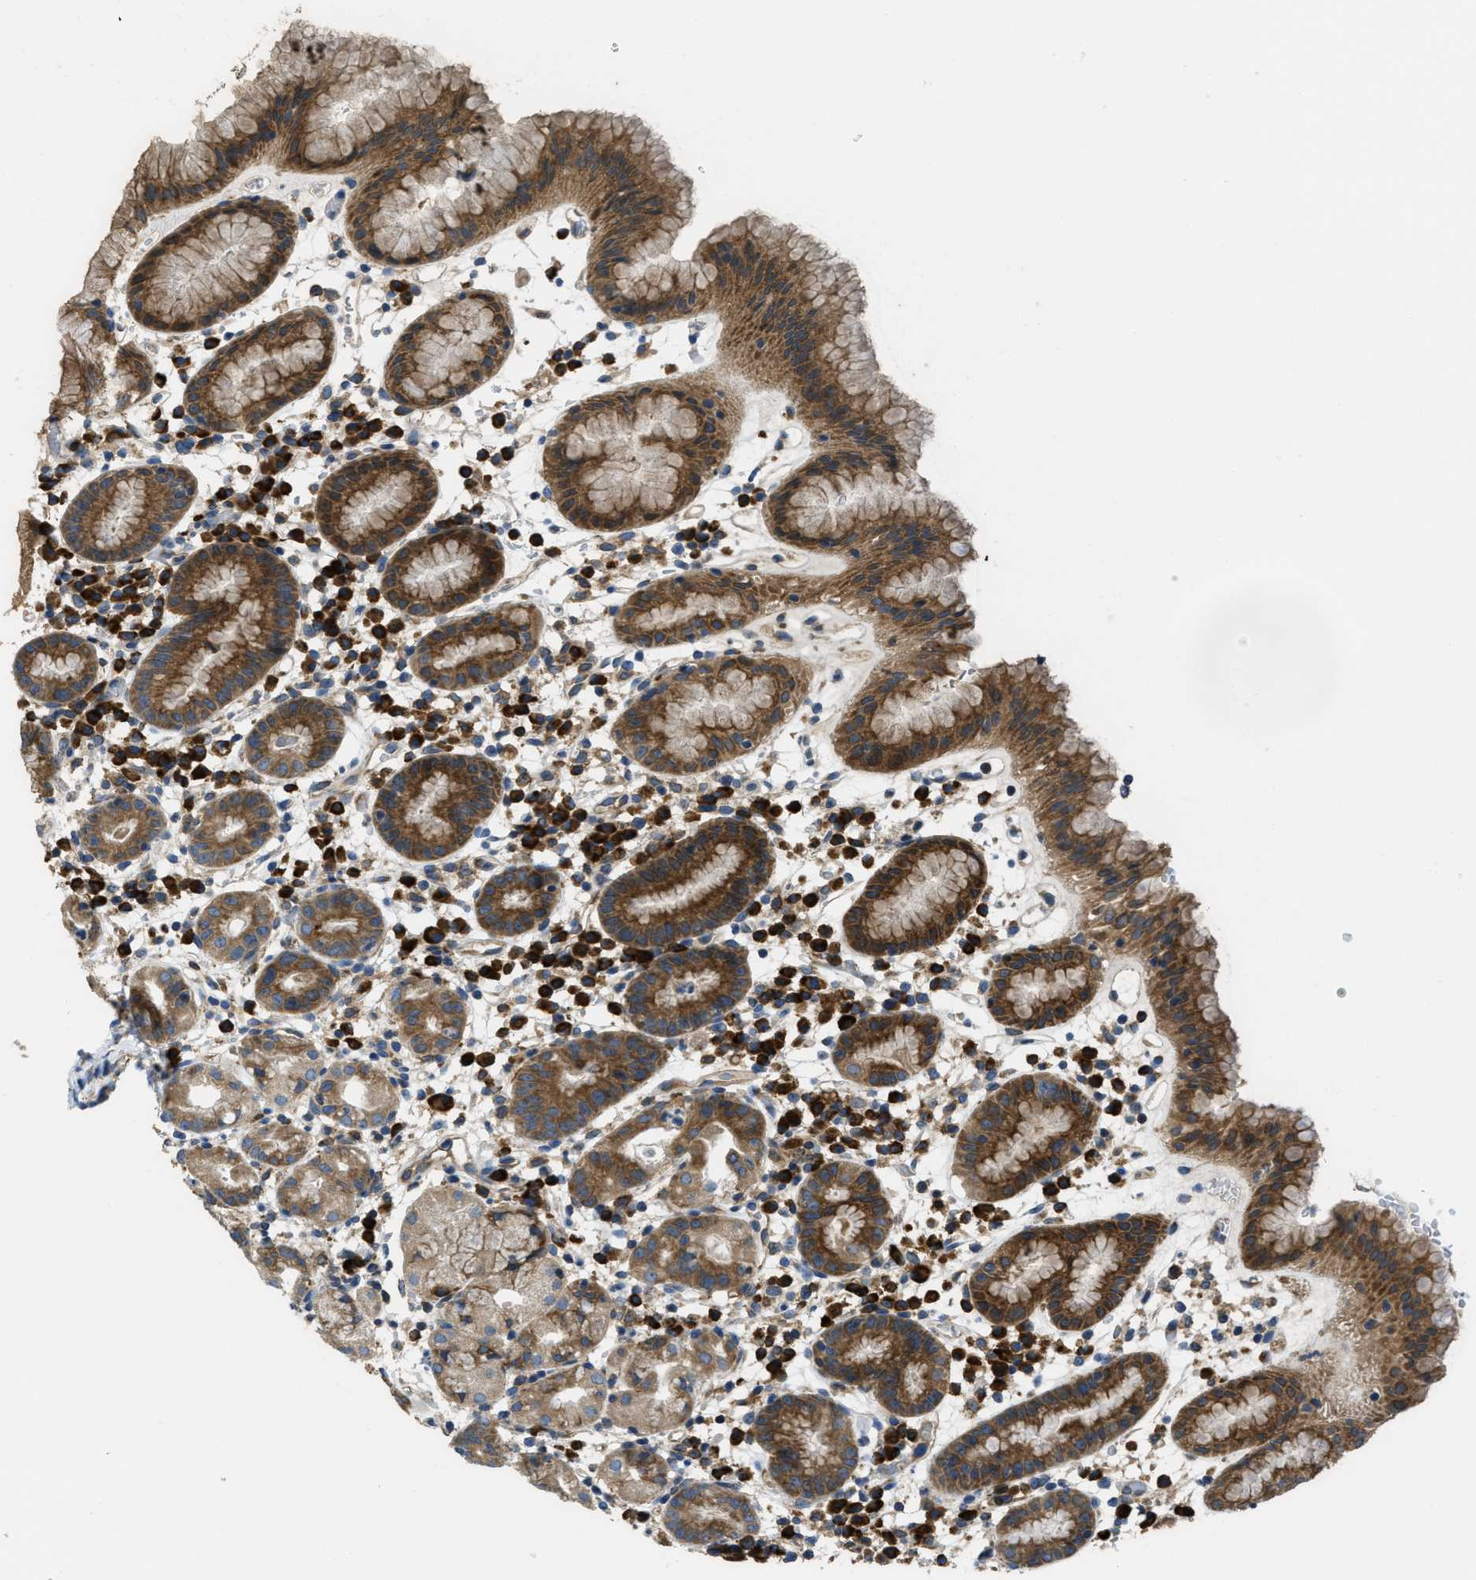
{"staining": {"intensity": "moderate", "quantity": ">75%", "location": "cytoplasmic/membranous"}, "tissue": "stomach", "cell_type": "Glandular cells", "image_type": "normal", "snomed": [{"axis": "morphology", "description": "Normal tissue, NOS"}, {"axis": "topography", "description": "Stomach"}, {"axis": "topography", "description": "Stomach, lower"}], "caption": "This micrograph reveals immunohistochemistry (IHC) staining of benign stomach, with medium moderate cytoplasmic/membranous staining in about >75% of glandular cells.", "gene": "SSR1", "patient": {"sex": "female", "age": 75}}